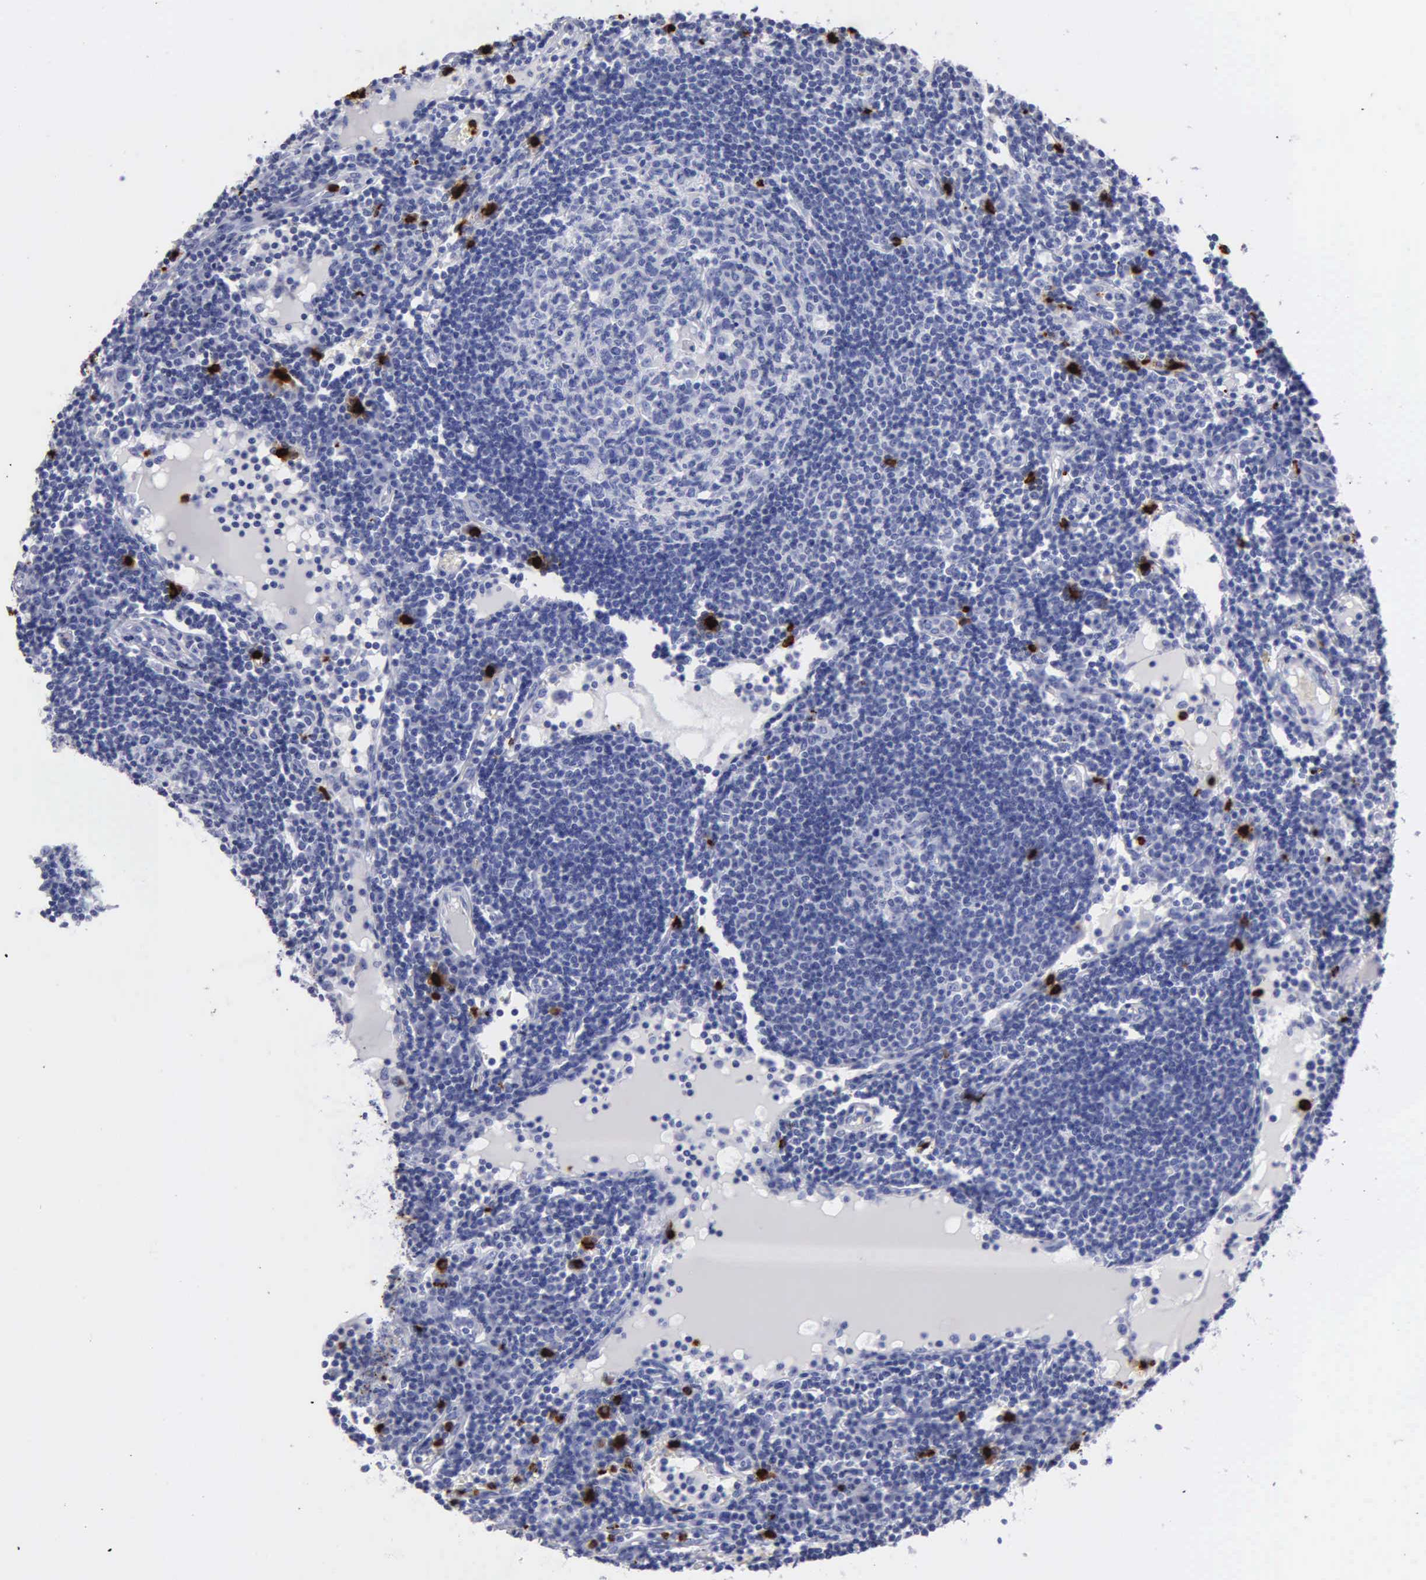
{"staining": {"intensity": "negative", "quantity": "none", "location": "none"}, "tissue": "lymph node", "cell_type": "Germinal center cells", "image_type": "normal", "snomed": [{"axis": "morphology", "description": "Normal tissue, NOS"}, {"axis": "topography", "description": "Lymph node"}], "caption": "The immunohistochemistry (IHC) image has no significant positivity in germinal center cells of lymph node. The staining was performed using DAB to visualize the protein expression in brown, while the nuclei were stained in blue with hematoxylin (Magnification: 20x).", "gene": "CTSG", "patient": {"sex": "female", "age": 55}}